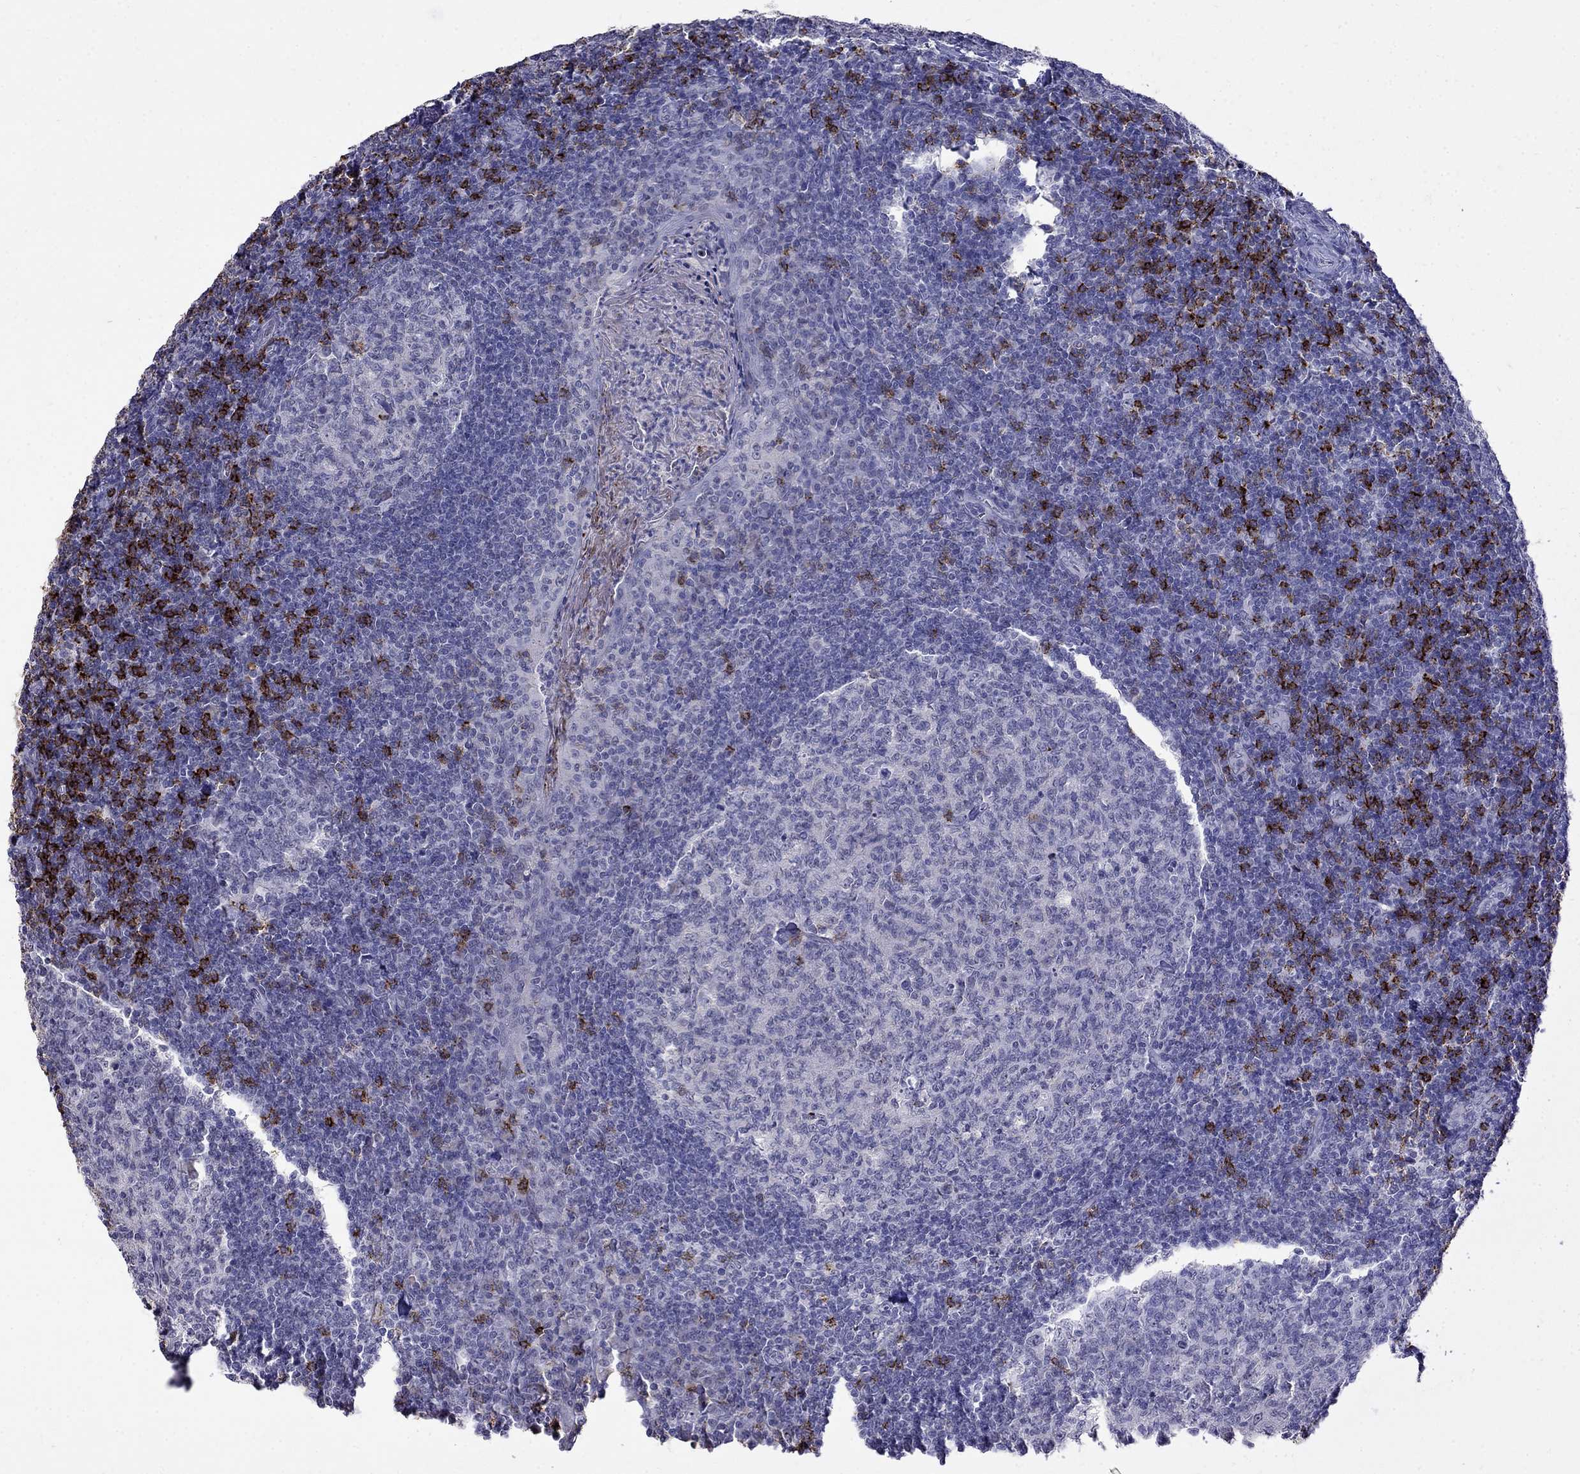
{"staining": {"intensity": "strong", "quantity": "<25%", "location": "cytoplasmic/membranous"}, "tissue": "tonsil", "cell_type": "Germinal center cells", "image_type": "normal", "snomed": [{"axis": "morphology", "description": "Normal tissue, NOS"}, {"axis": "topography", "description": "Tonsil"}], "caption": "High-power microscopy captured an IHC photomicrograph of normal tonsil, revealing strong cytoplasmic/membranous staining in about <25% of germinal center cells.", "gene": "CD8B", "patient": {"sex": "female", "age": 12}}